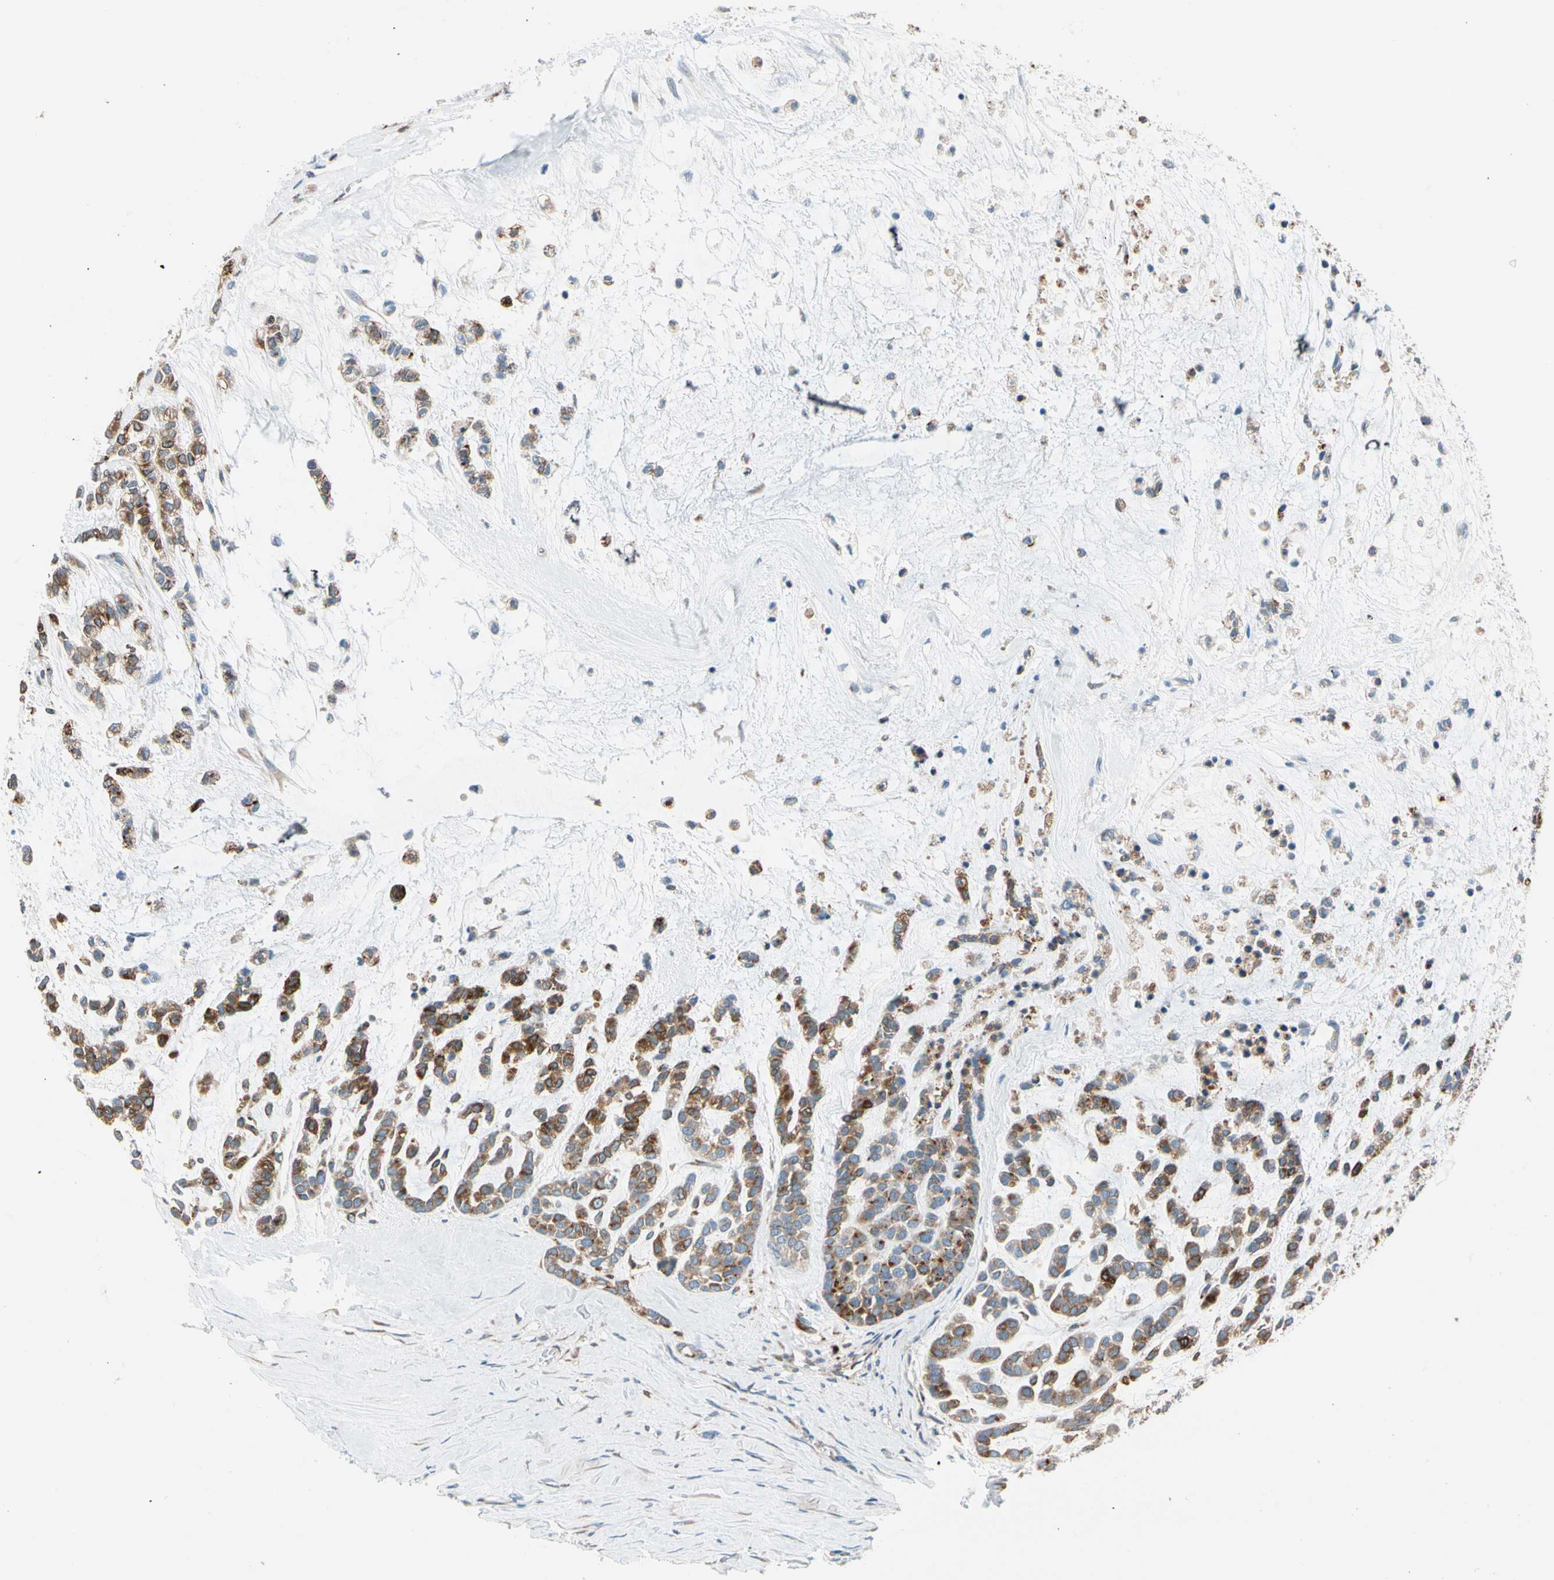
{"staining": {"intensity": "moderate", "quantity": ">75%", "location": "cytoplasmic/membranous"}, "tissue": "head and neck cancer", "cell_type": "Tumor cells", "image_type": "cancer", "snomed": [{"axis": "morphology", "description": "Adenocarcinoma, NOS"}, {"axis": "morphology", "description": "Adenoma, NOS"}, {"axis": "topography", "description": "Head-Neck"}], "caption": "A brown stain shows moderate cytoplasmic/membranous staining of a protein in head and neck cancer tumor cells.", "gene": "NUCB1", "patient": {"sex": "female", "age": 55}}